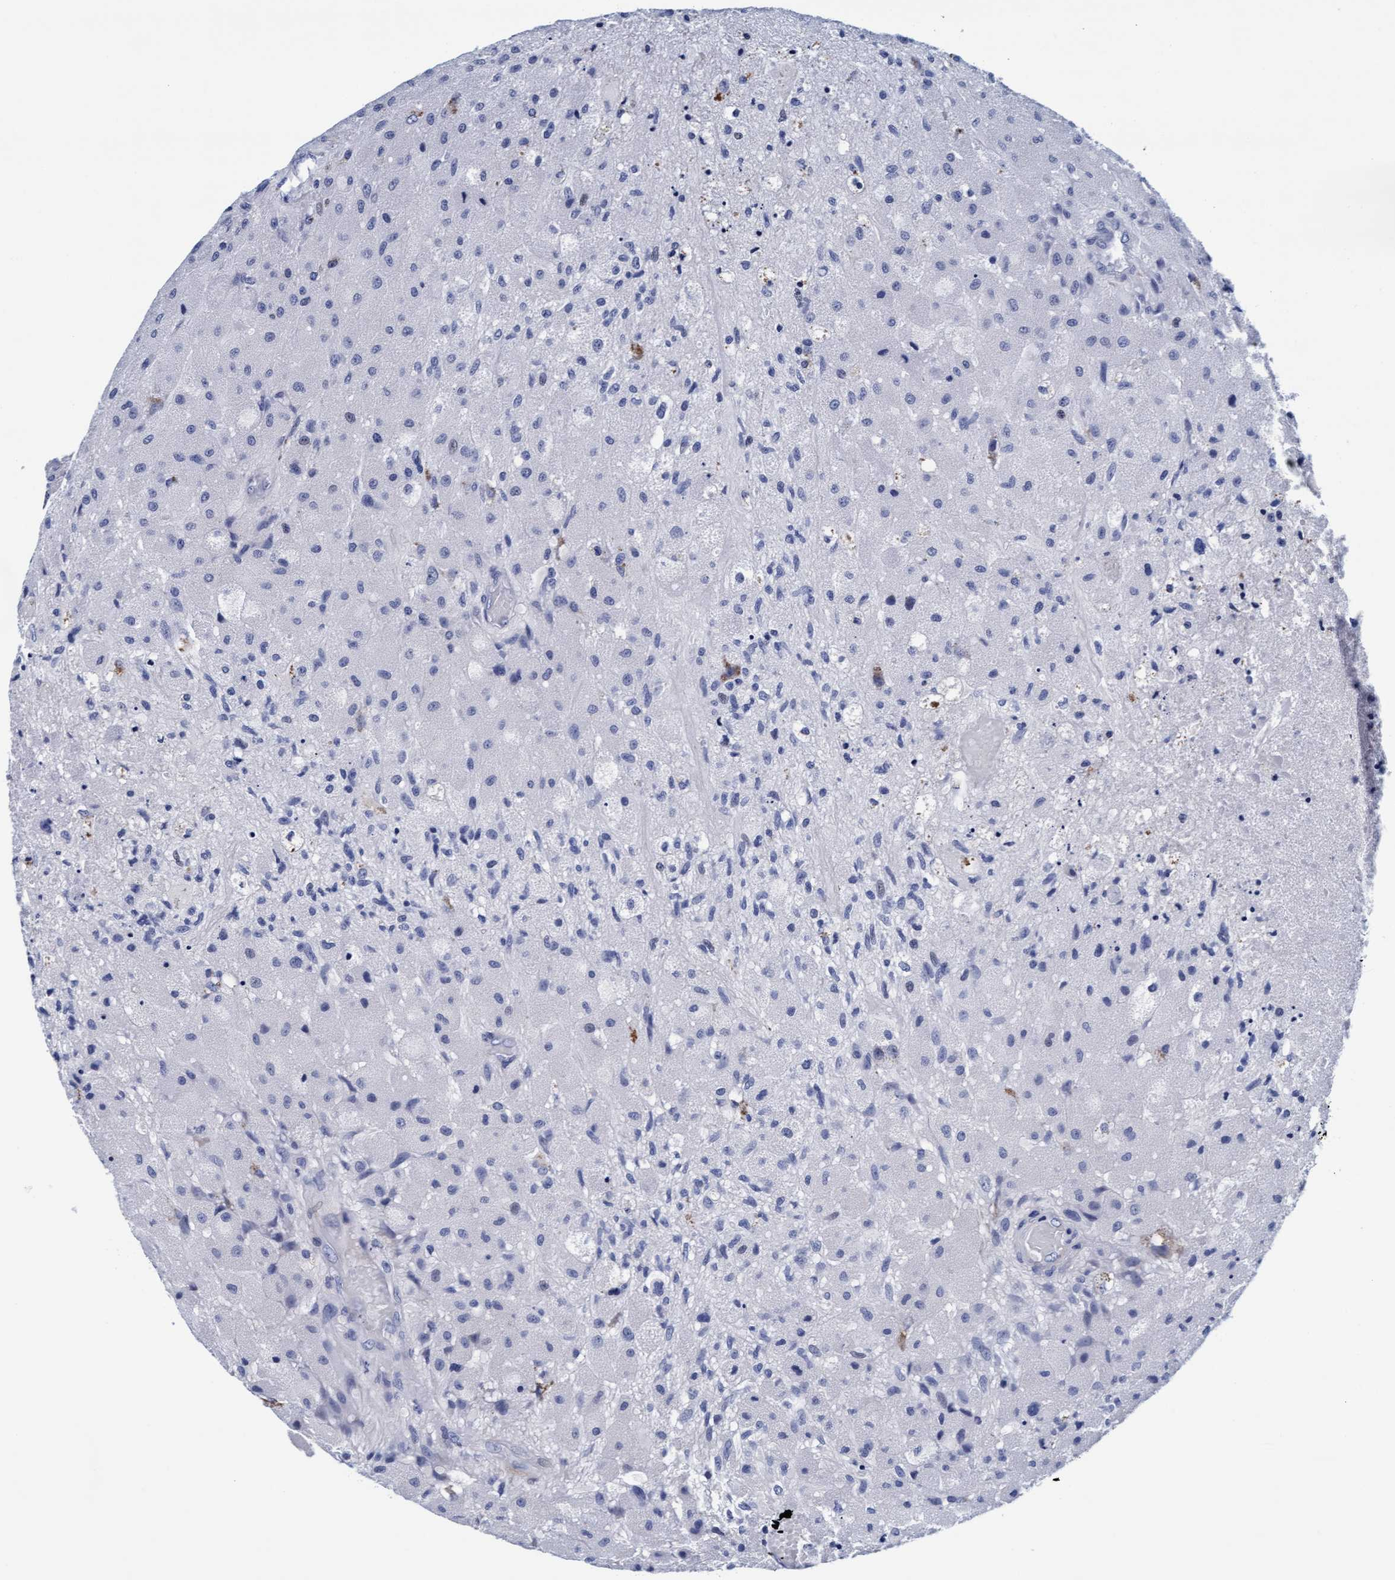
{"staining": {"intensity": "negative", "quantity": "none", "location": "none"}, "tissue": "glioma", "cell_type": "Tumor cells", "image_type": "cancer", "snomed": [{"axis": "morphology", "description": "Normal tissue, NOS"}, {"axis": "morphology", "description": "Glioma, malignant, High grade"}, {"axis": "topography", "description": "Cerebral cortex"}], "caption": "This histopathology image is of glioma stained with immunohistochemistry (IHC) to label a protein in brown with the nuclei are counter-stained blue. There is no positivity in tumor cells.", "gene": "ARSG", "patient": {"sex": "male", "age": 77}}